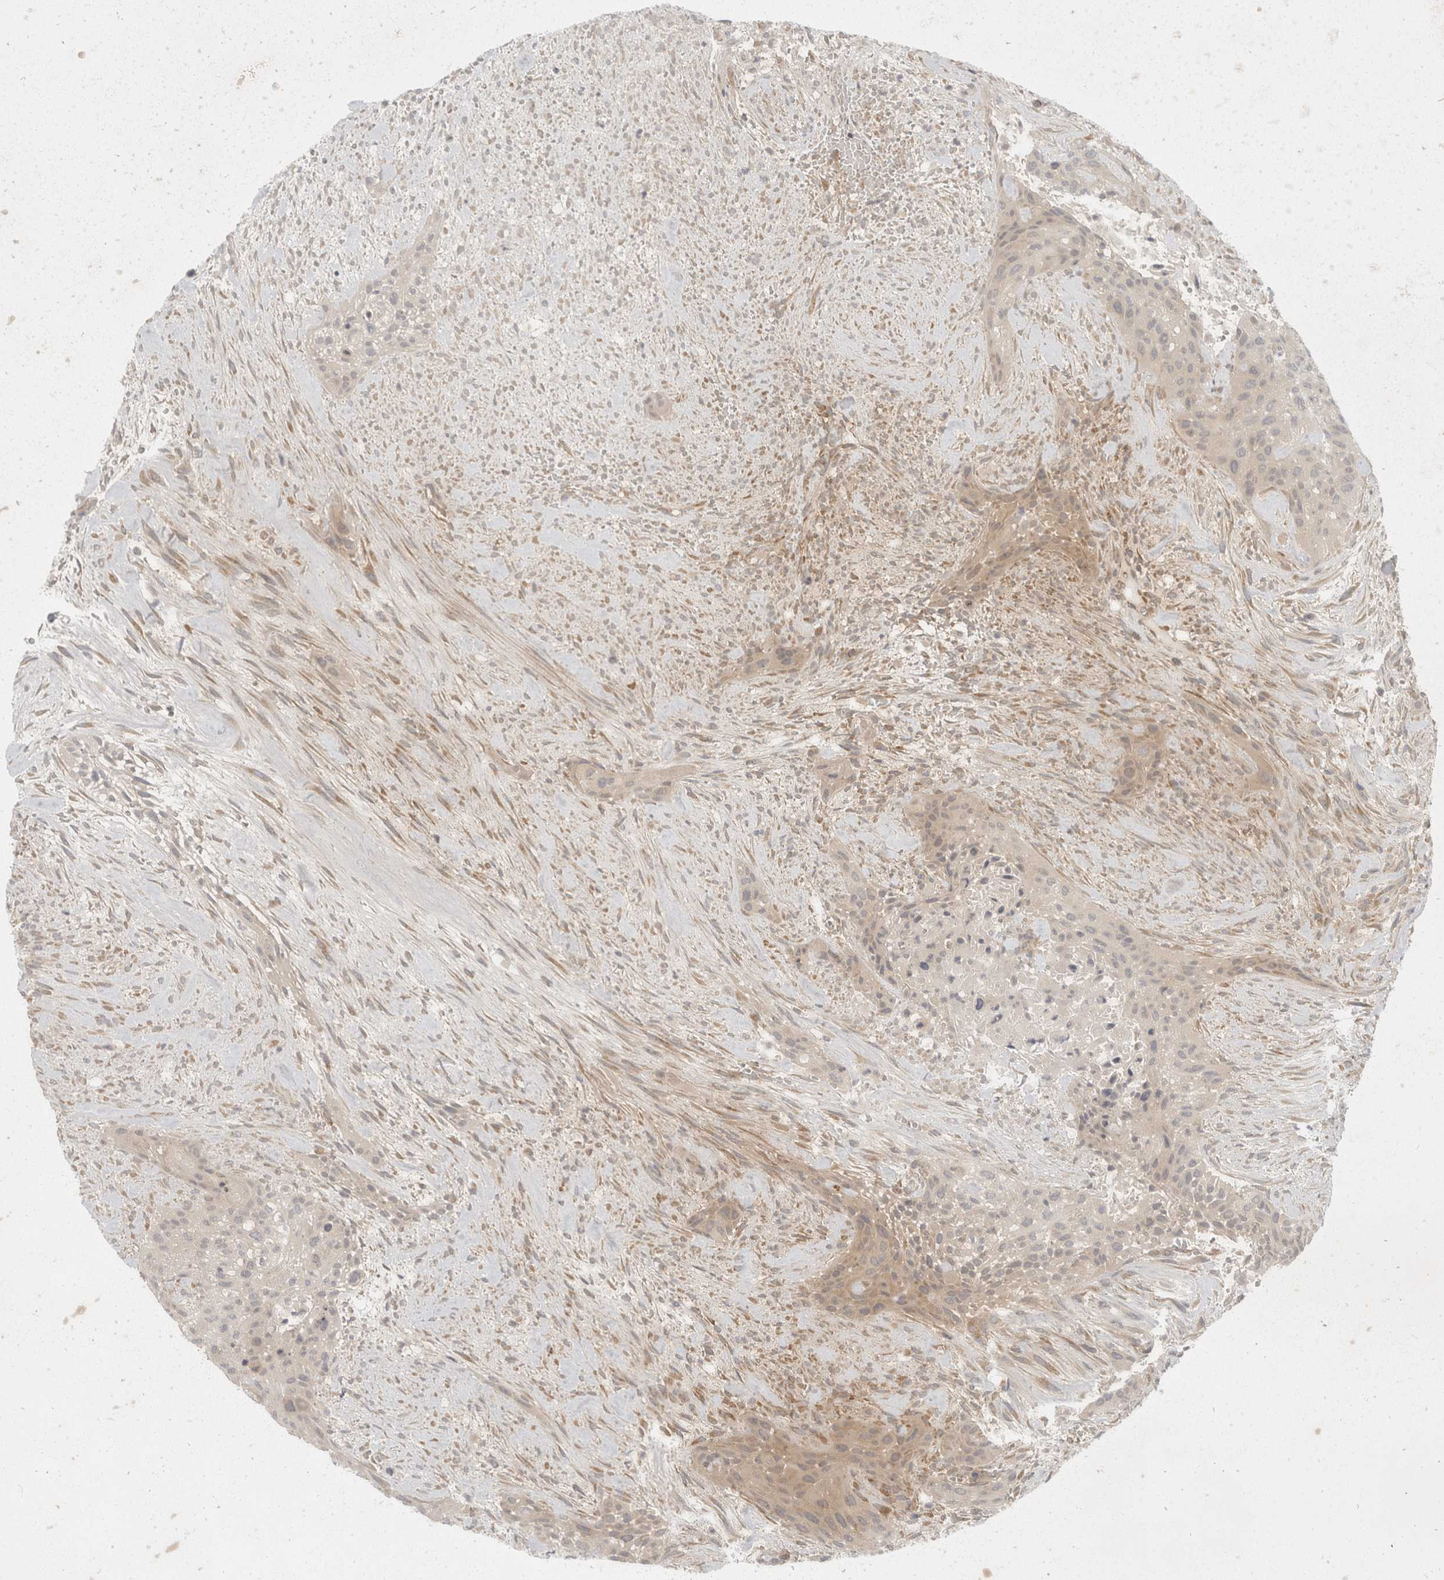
{"staining": {"intensity": "weak", "quantity": "<25%", "location": "cytoplasmic/membranous"}, "tissue": "urothelial cancer", "cell_type": "Tumor cells", "image_type": "cancer", "snomed": [{"axis": "morphology", "description": "Urothelial carcinoma, High grade"}, {"axis": "topography", "description": "Urinary bladder"}], "caption": "This is an immunohistochemistry photomicrograph of human urothelial cancer. There is no expression in tumor cells.", "gene": "EIF4G3", "patient": {"sex": "male", "age": 35}}